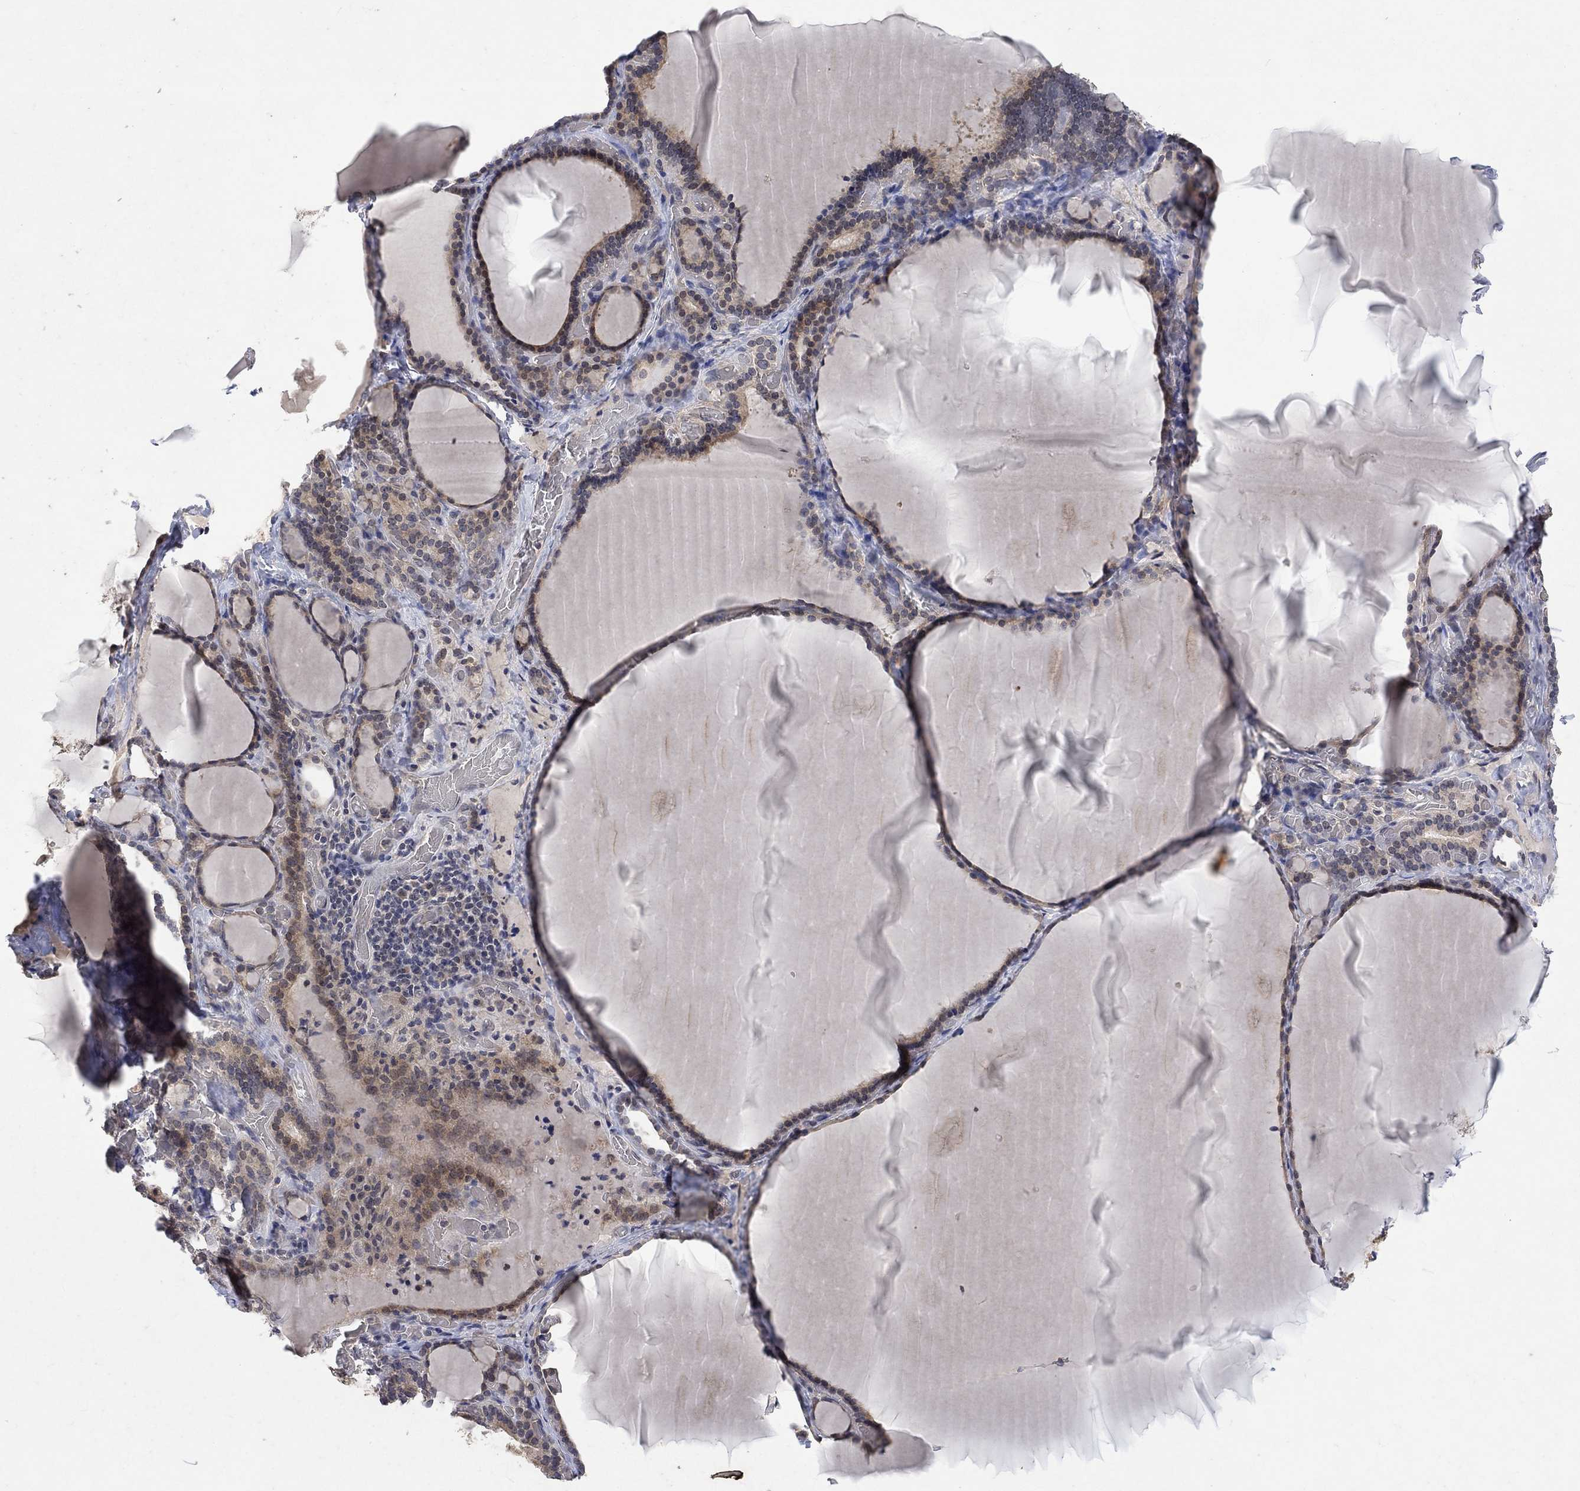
{"staining": {"intensity": "moderate", "quantity": "25%-75%", "location": "cytoplasmic/membranous"}, "tissue": "thyroid gland", "cell_type": "Glandular cells", "image_type": "normal", "snomed": [{"axis": "morphology", "description": "Normal tissue, NOS"}, {"axis": "morphology", "description": "Hyperplasia, NOS"}, {"axis": "topography", "description": "Thyroid gland"}], "caption": "A high-resolution photomicrograph shows immunohistochemistry (IHC) staining of normal thyroid gland, which exhibits moderate cytoplasmic/membranous positivity in about 25%-75% of glandular cells. Immunohistochemistry (ihc) stains the protein in brown and the nuclei are stained blue.", "gene": "GRIN2D", "patient": {"sex": "female", "age": 27}}